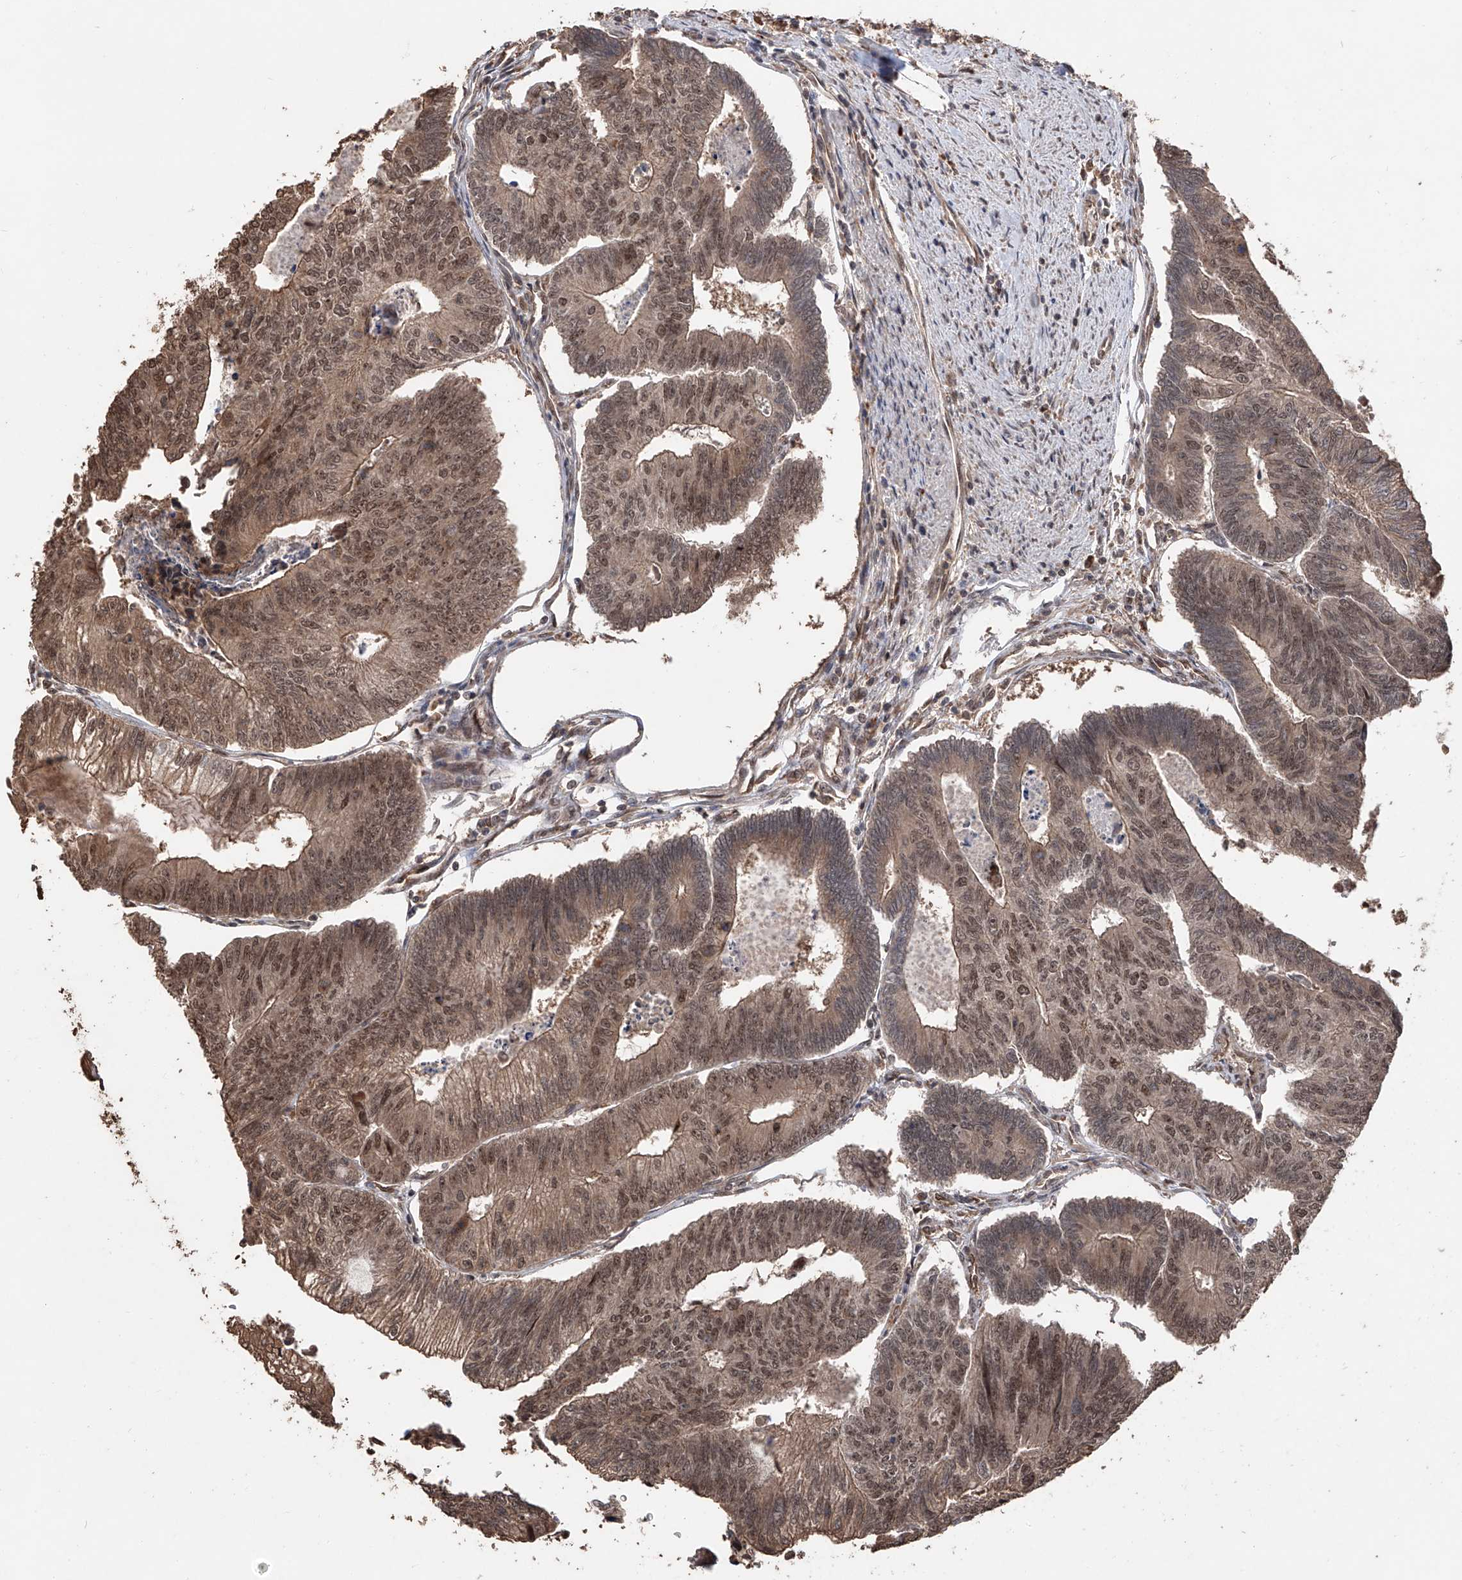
{"staining": {"intensity": "moderate", "quantity": ">75%", "location": "cytoplasmic/membranous,nuclear"}, "tissue": "colorectal cancer", "cell_type": "Tumor cells", "image_type": "cancer", "snomed": [{"axis": "morphology", "description": "Adenocarcinoma, NOS"}, {"axis": "topography", "description": "Colon"}], "caption": "High-power microscopy captured an immunohistochemistry photomicrograph of colorectal adenocarcinoma, revealing moderate cytoplasmic/membranous and nuclear staining in about >75% of tumor cells. (brown staining indicates protein expression, while blue staining denotes nuclei).", "gene": "FAM135A", "patient": {"sex": "female", "age": 67}}